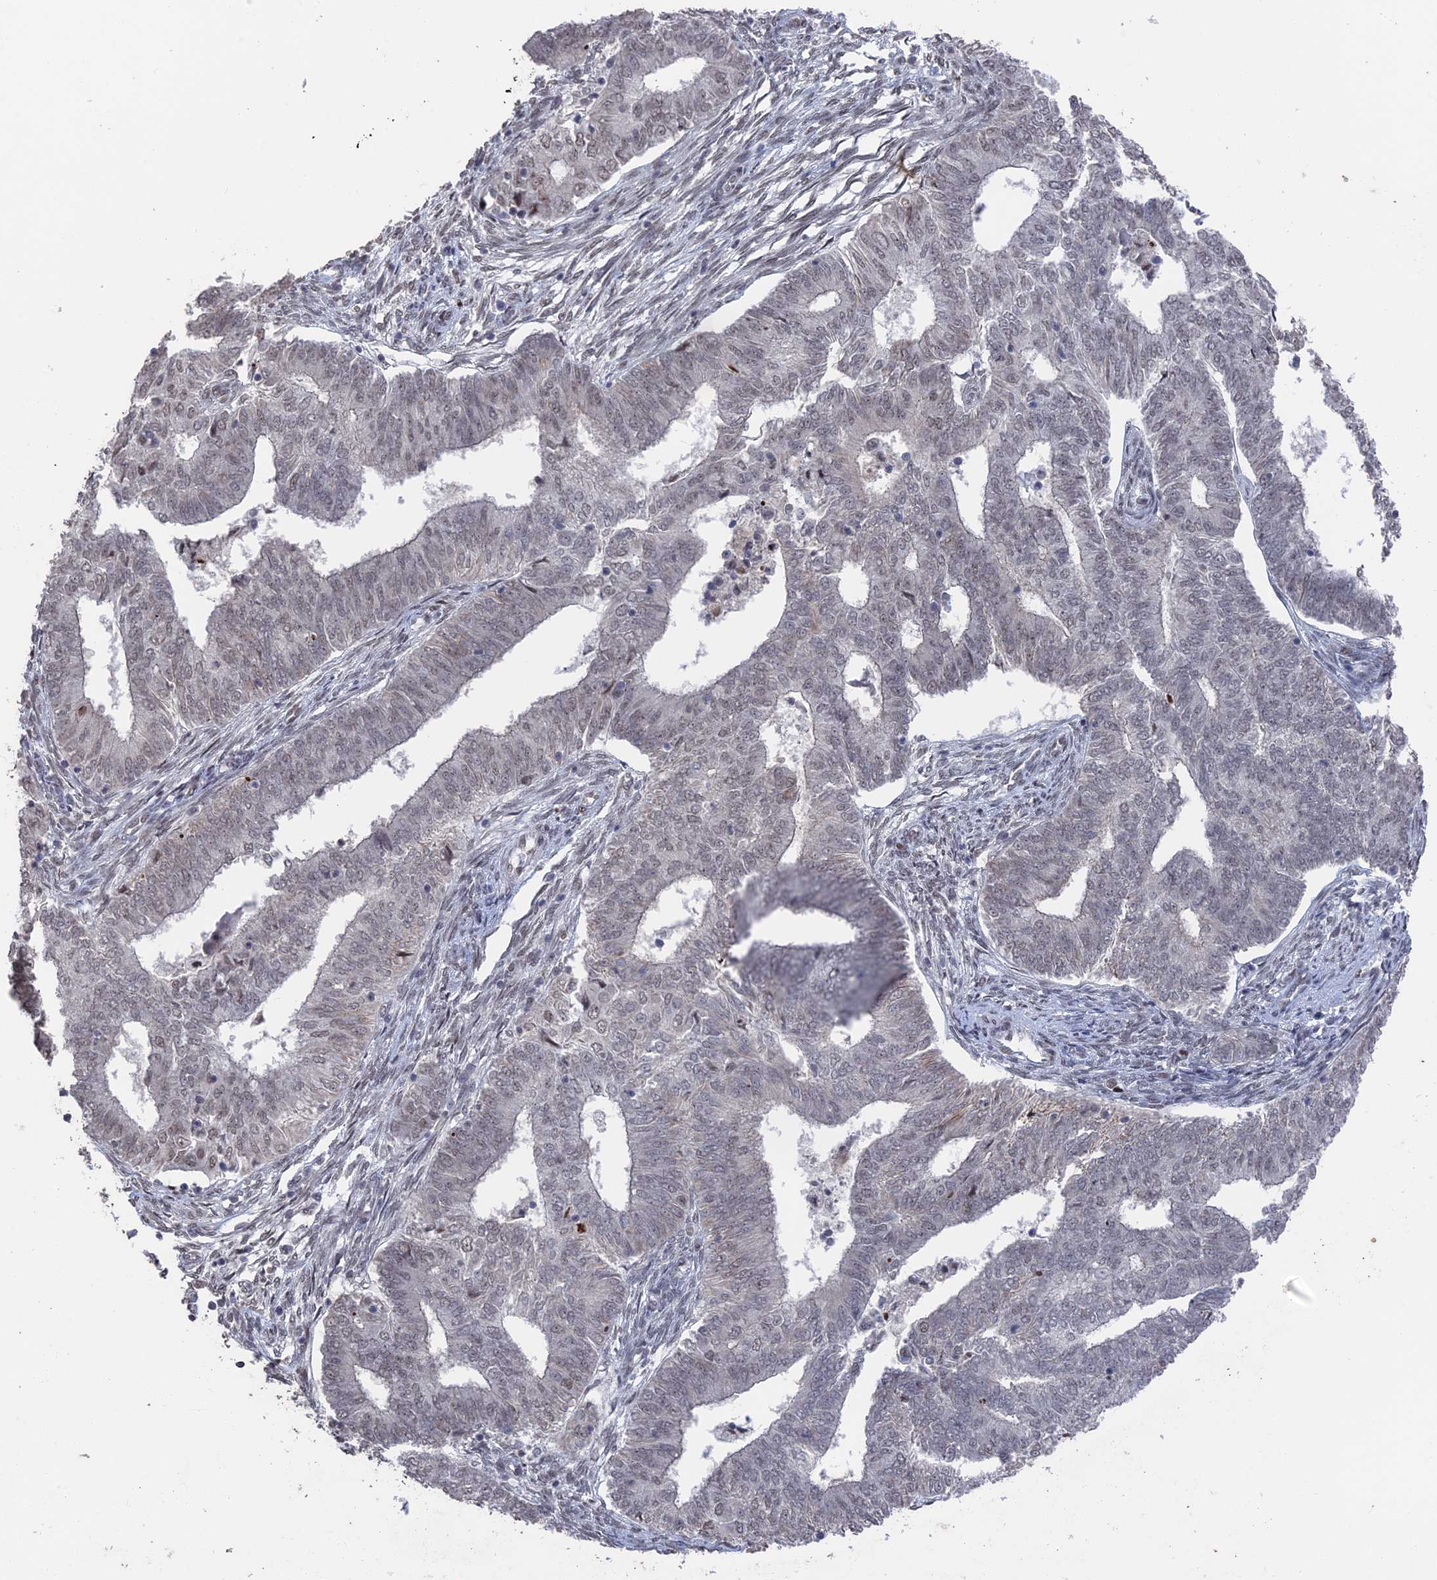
{"staining": {"intensity": "weak", "quantity": "<25%", "location": "nuclear"}, "tissue": "endometrial cancer", "cell_type": "Tumor cells", "image_type": "cancer", "snomed": [{"axis": "morphology", "description": "Adenocarcinoma, NOS"}, {"axis": "topography", "description": "Endometrium"}], "caption": "Immunohistochemical staining of adenocarcinoma (endometrial) demonstrates no significant positivity in tumor cells. (DAB IHC visualized using brightfield microscopy, high magnification).", "gene": "NR2C2AP", "patient": {"sex": "female", "age": 62}}